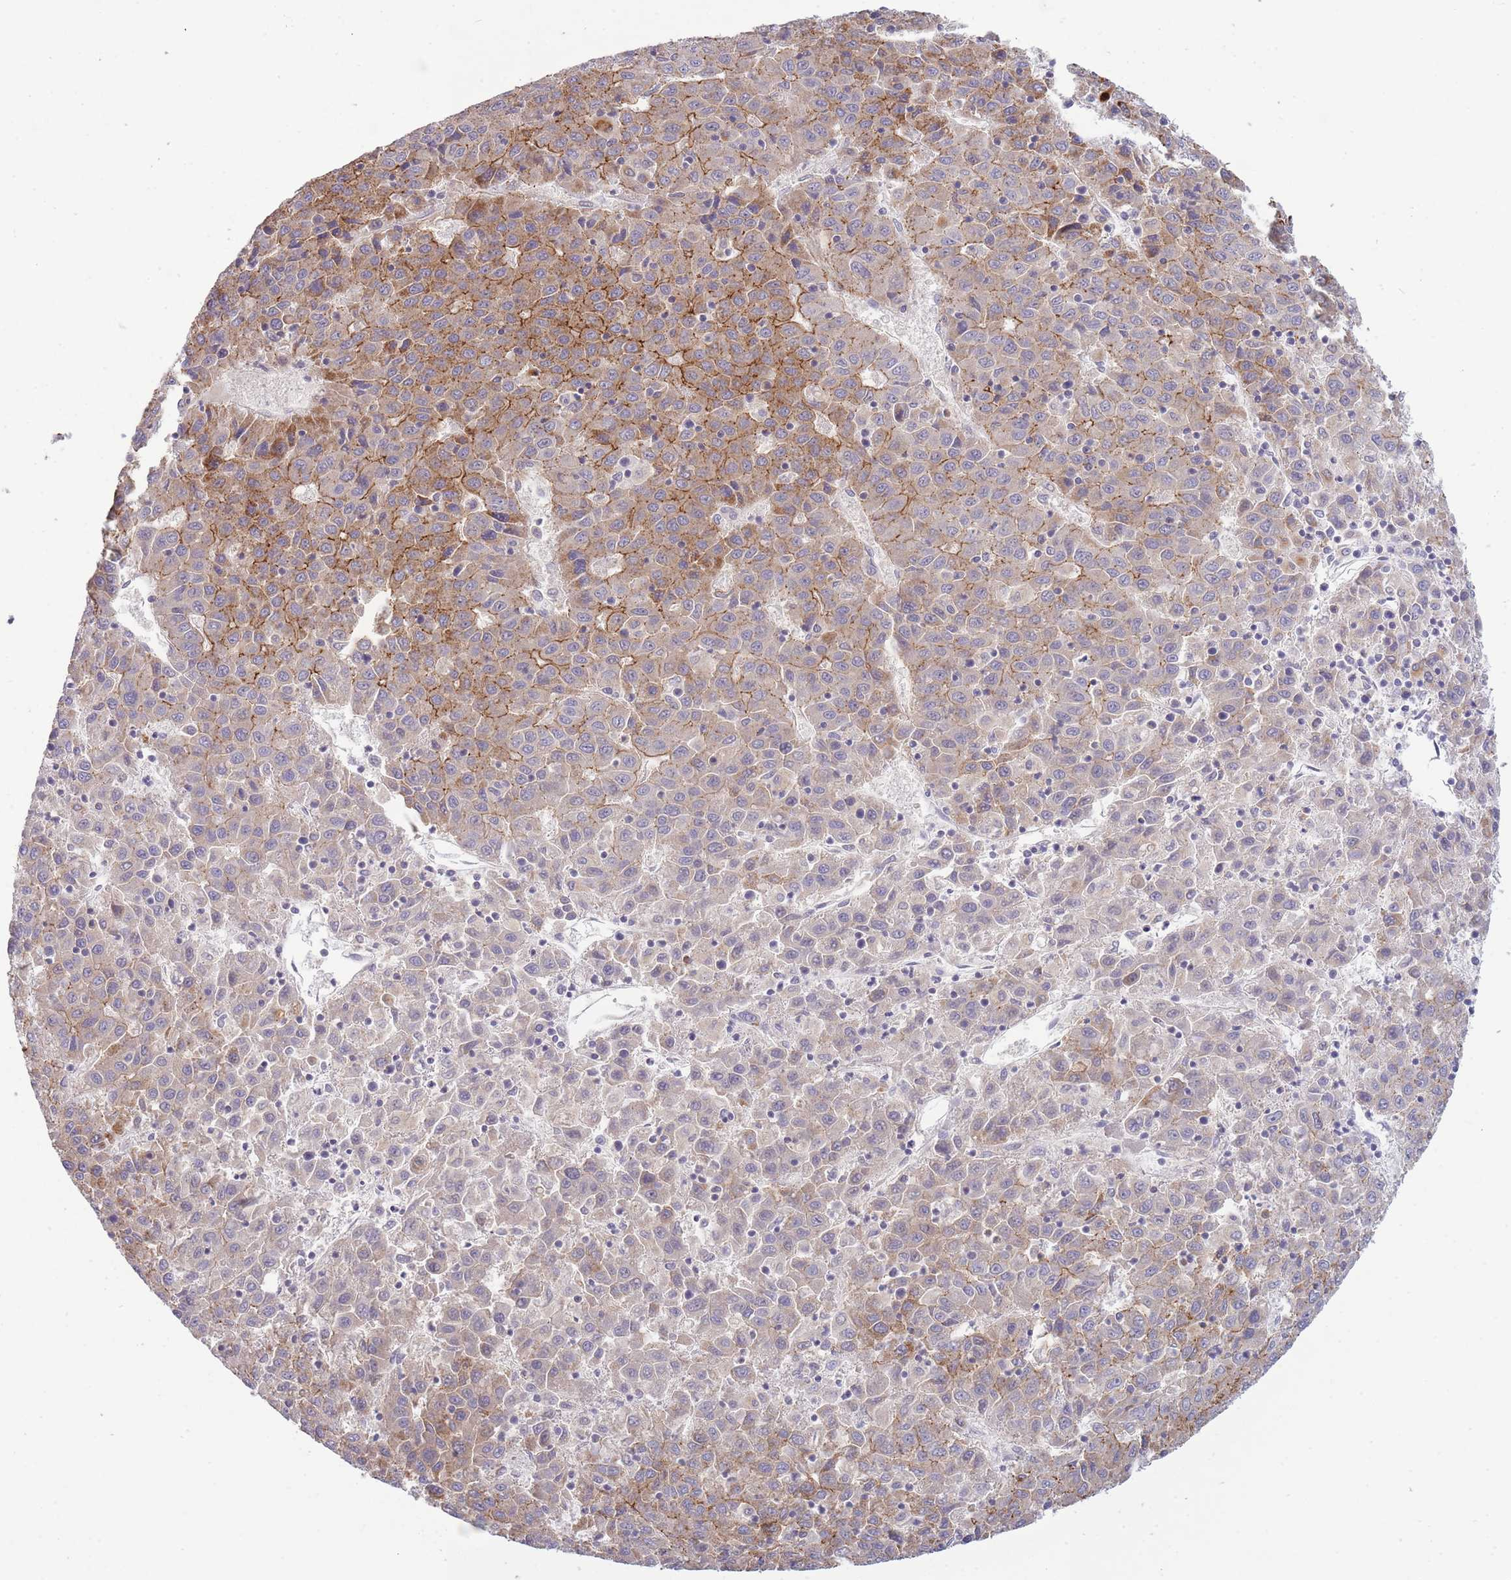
{"staining": {"intensity": "moderate", "quantity": "25%-75%", "location": "cytoplasmic/membranous"}, "tissue": "liver cancer", "cell_type": "Tumor cells", "image_type": "cancer", "snomed": [{"axis": "morphology", "description": "Carcinoma, Hepatocellular, NOS"}, {"axis": "topography", "description": "Liver"}], "caption": "Human liver cancer (hepatocellular carcinoma) stained with a brown dye shows moderate cytoplasmic/membranous positive expression in approximately 25%-75% of tumor cells.", "gene": "TRIM61", "patient": {"sex": "female", "age": 53}}